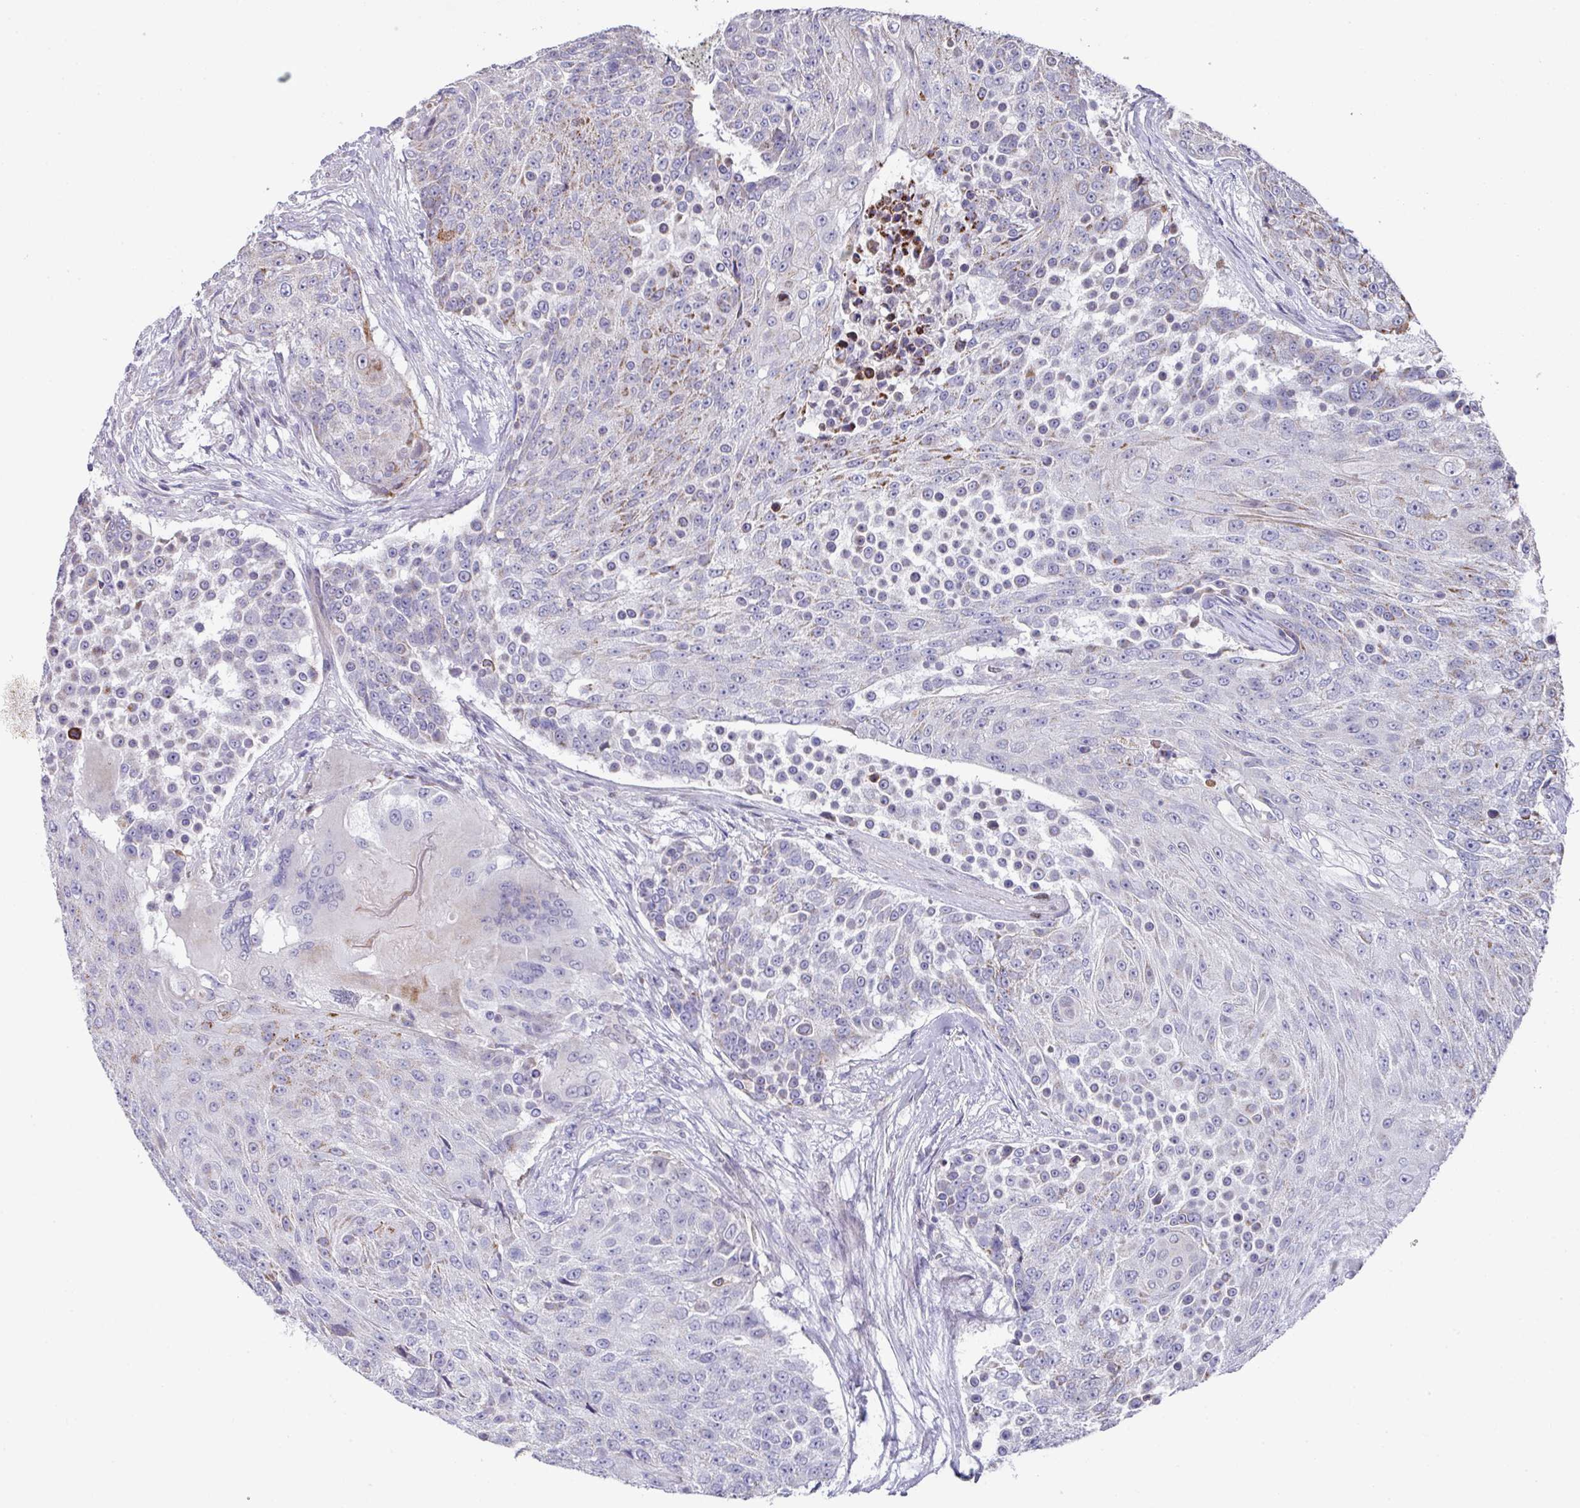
{"staining": {"intensity": "negative", "quantity": "none", "location": "none"}, "tissue": "urothelial cancer", "cell_type": "Tumor cells", "image_type": "cancer", "snomed": [{"axis": "morphology", "description": "Urothelial carcinoma, High grade"}, {"axis": "topography", "description": "Urinary bladder"}], "caption": "Immunohistochemistry (IHC) of high-grade urothelial carcinoma shows no expression in tumor cells.", "gene": "CBX7", "patient": {"sex": "female", "age": 63}}